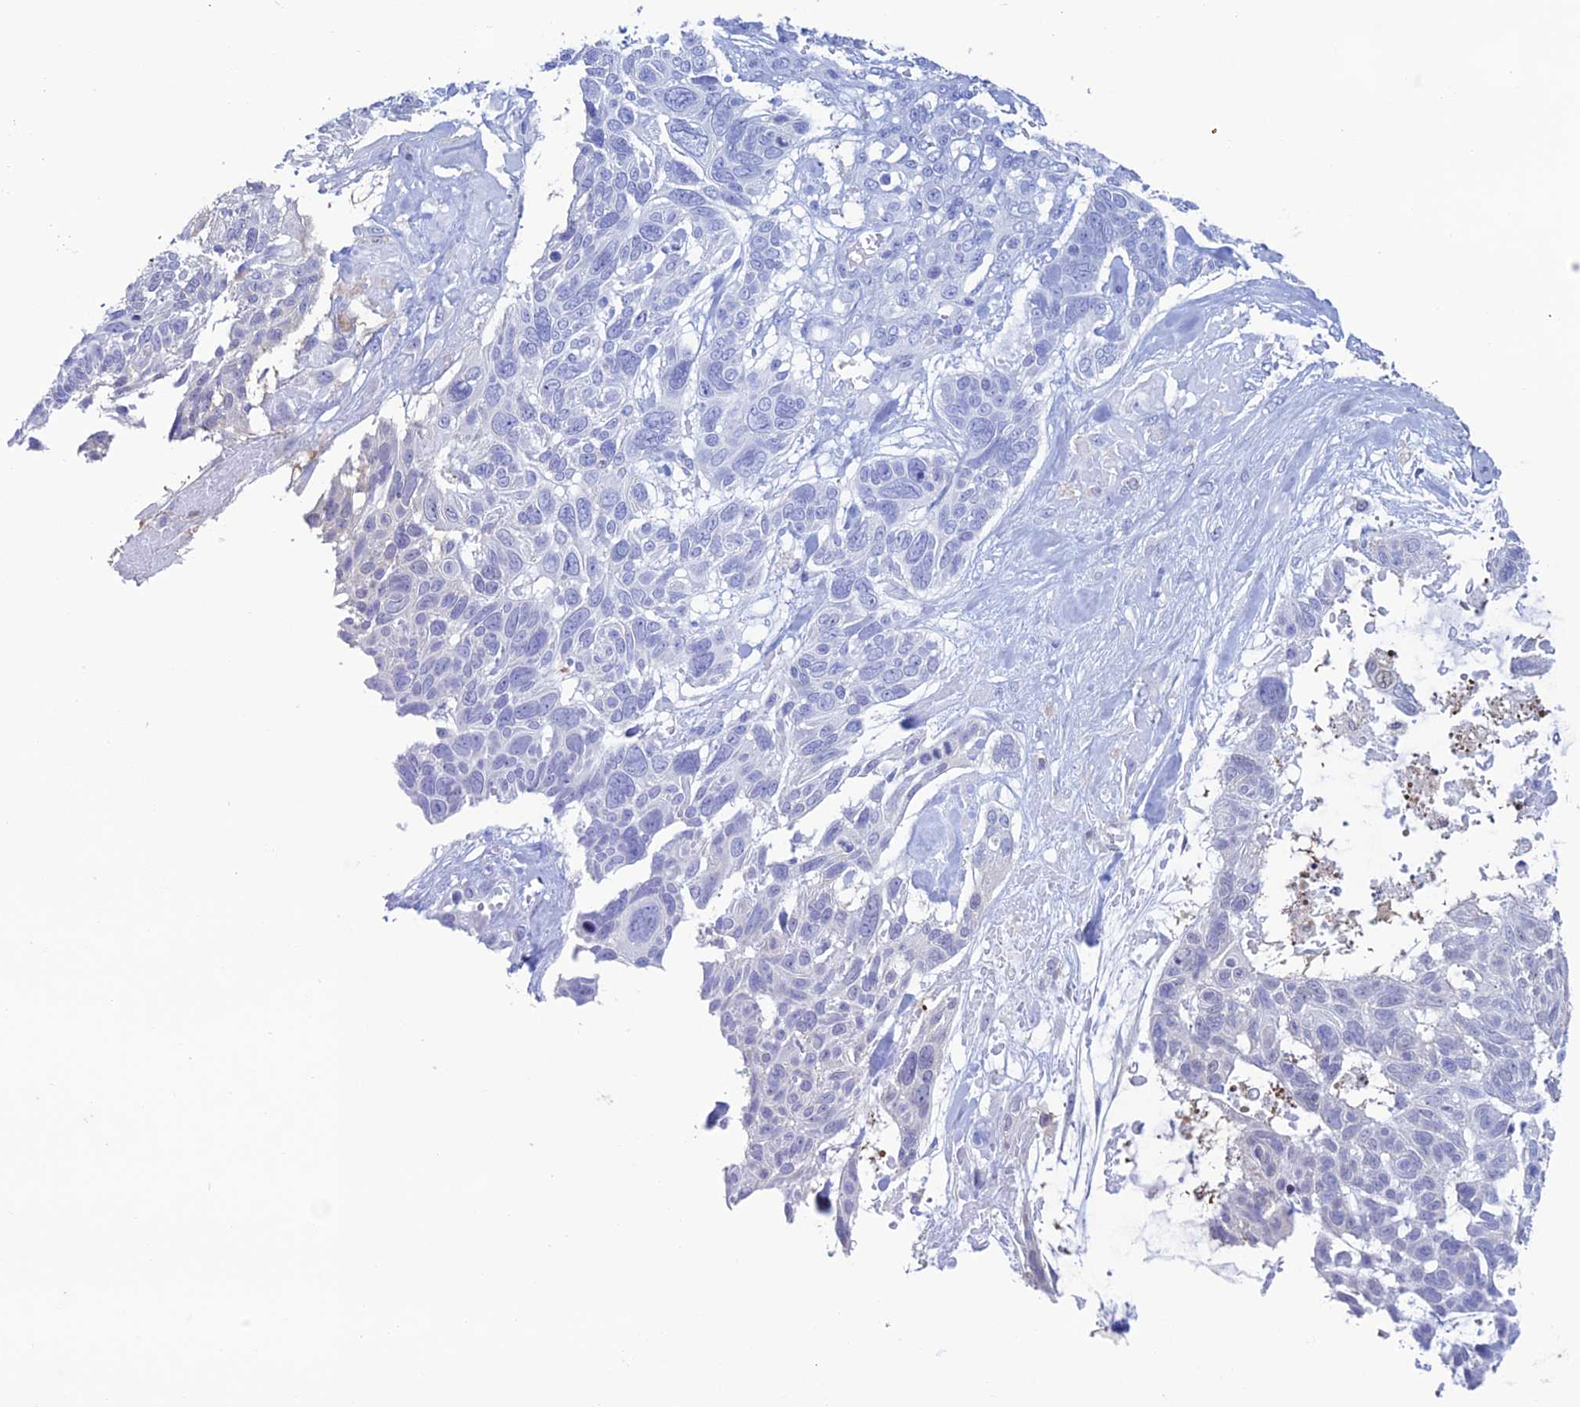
{"staining": {"intensity": "negative", "quantity": "none", "location": "none"}, "tissue": "skin cancer", "cell_type": "Tumor cells", "image_type": "cancer", "snomed": [{"axis": "morphology", "description": "Basal cell carcinoma"}, {"axis": "topography", "description": "Skin"}], "caption": "Immunohistochemistry (IHC) micrograph of human skin cancer stained for a protein (brown), which displays no staining in tumor cells.", "gene": "KCNK17", "patient": {"sex": "male", "age": 88}}